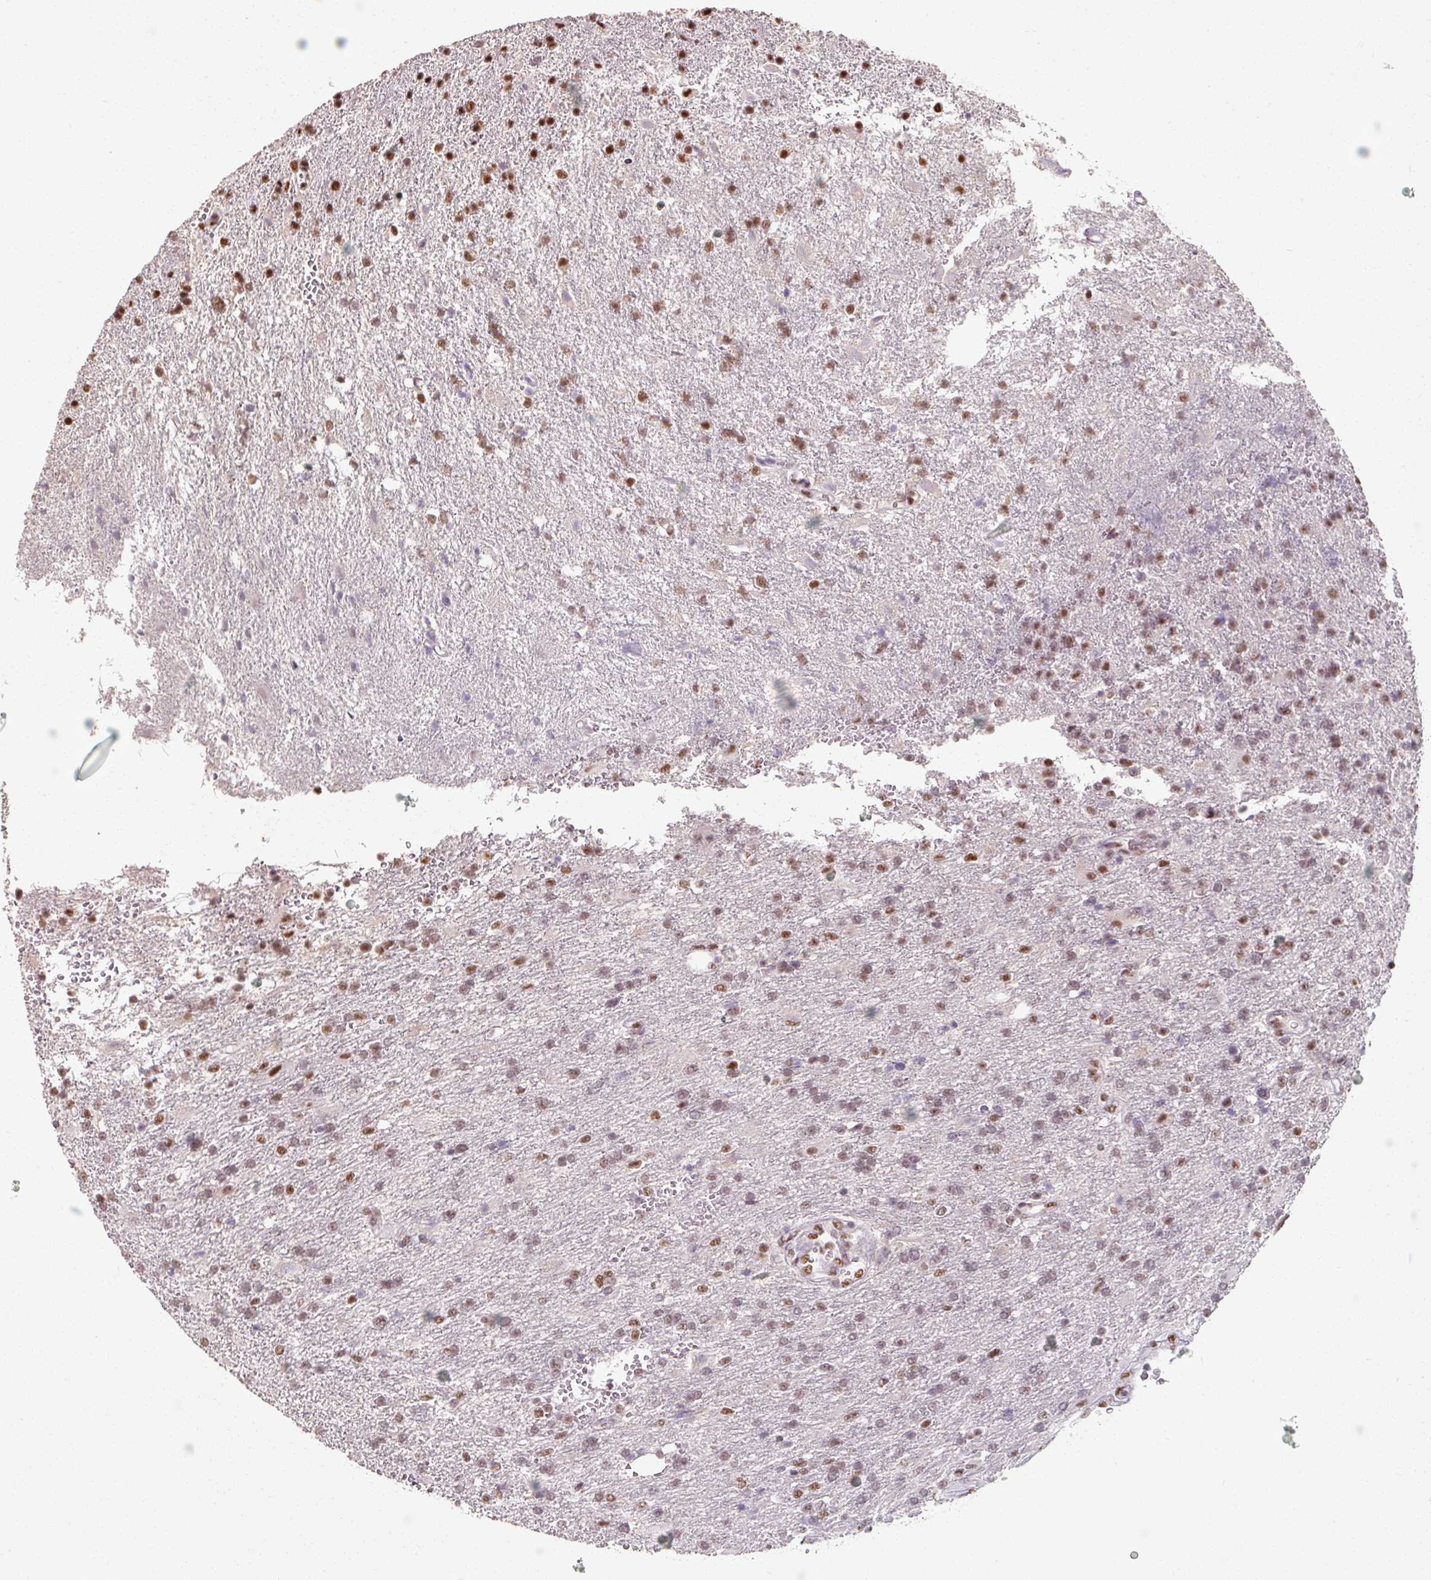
{"staining": {"intensity": "moderate", "quantity": ">75%", "location": "nuclear"}, "tissue": "glioma", "cell_type": "Tumor cells", "image_type": "cancer", "snomed": [{"axis": "morphology", "description": "Glioma, malignant, High grade"}, {"axis": "topography", "description": "Brain"}], "caption": "The photomicrograph reveals staining of glioma, revealing moderate nuclear protein positivity (brown color) within tumor cells.", "gene": "ZFTRAF1", "patient": {"sex": "male", "age": 56}}